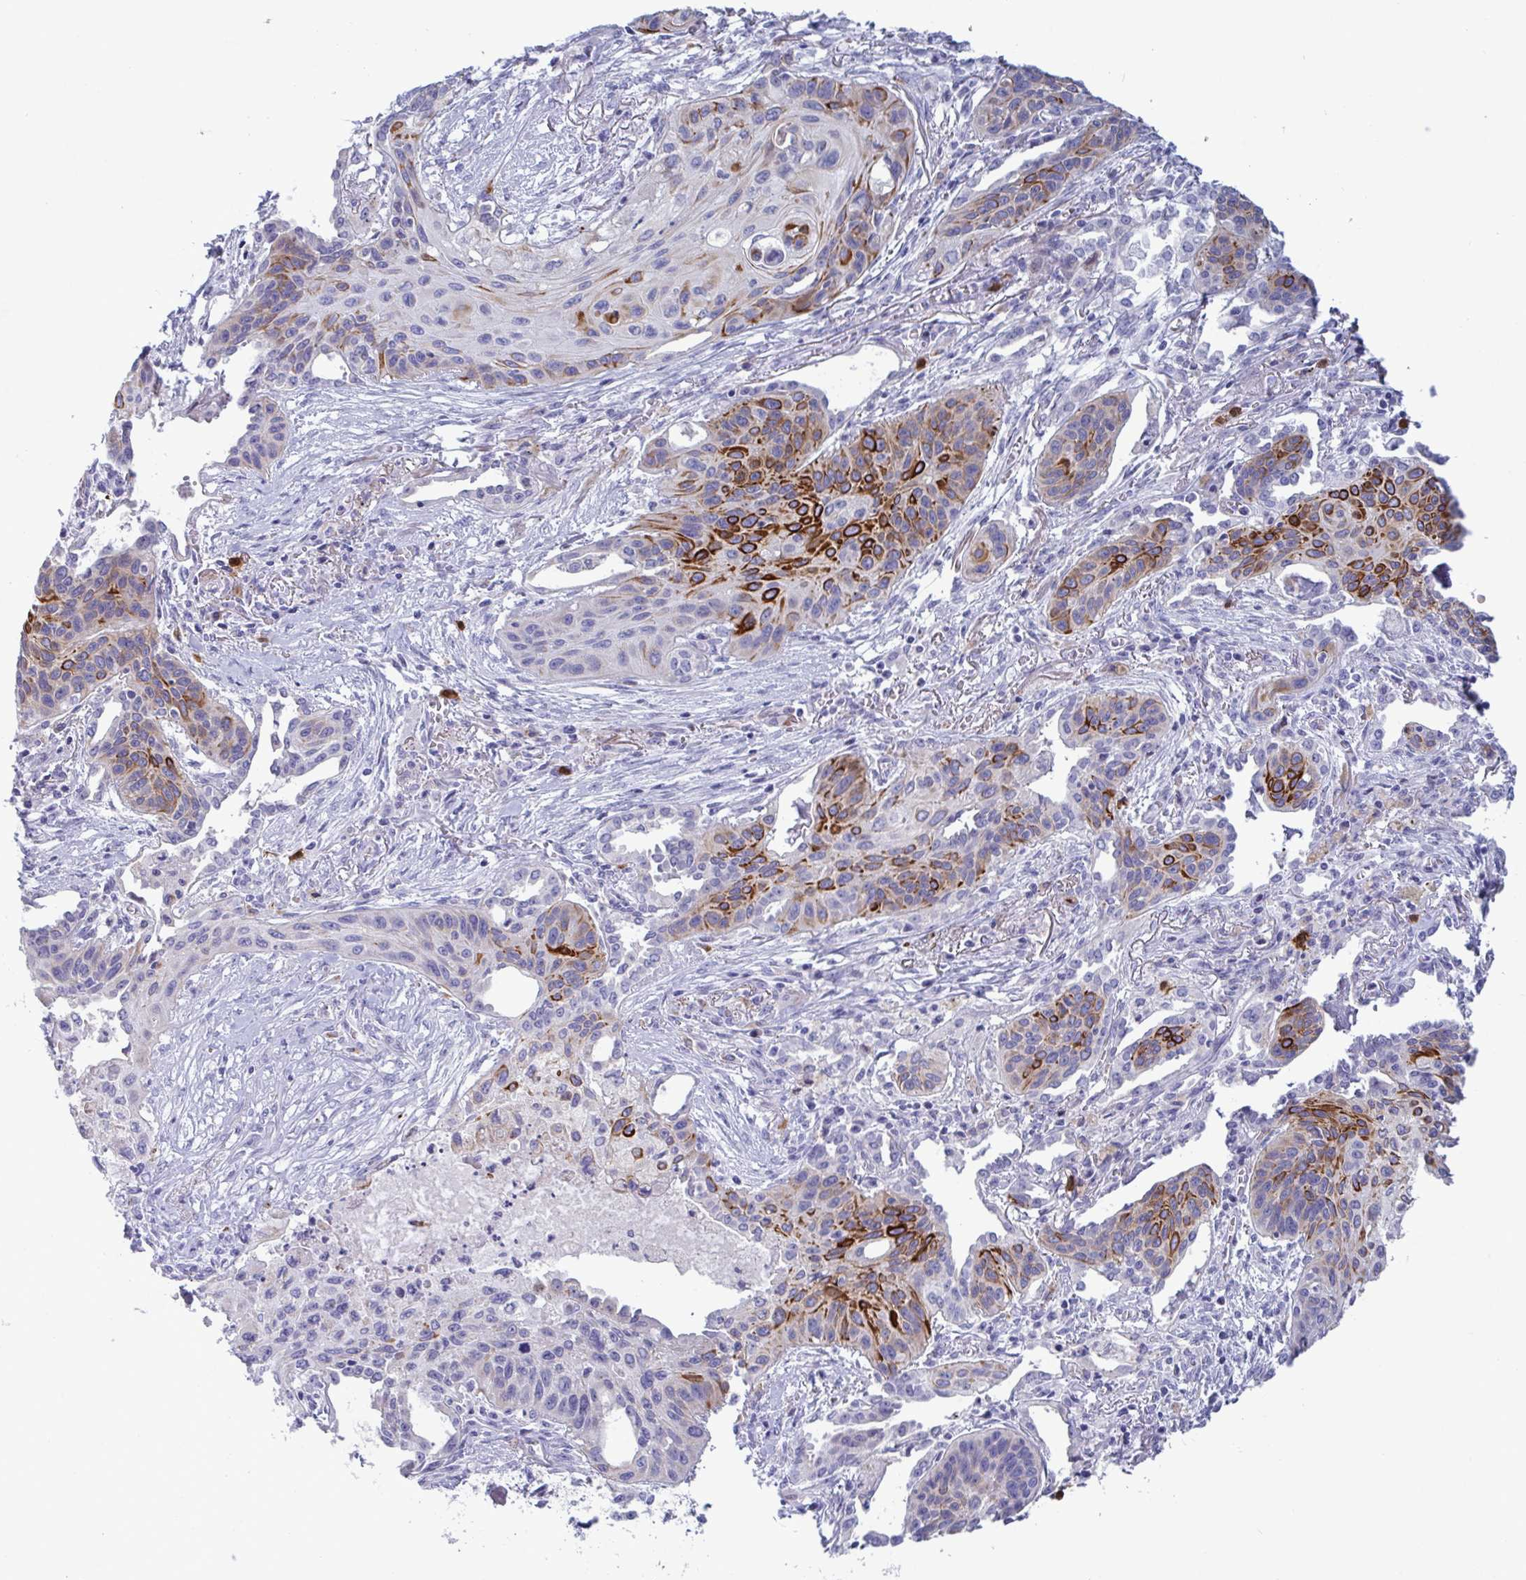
{"staining": {"intensity": "strong", "quantity": "<25%", "location": "cytoplasmic/membranous"}, "tissue": "lung cancer", "cell_type": "Tumor cells", "image_type": "cancer", "snomed": [{"axis": "morphology", "description": "Squamous cell carcinoma, NOS"}, {"axis": "topography", "description": "Lung"}], "caption": "Human squamous cell carcinoma (lung) stained for a protein (brown) demonstrates strong cytoplasmic/membranous positive staining in about <25% of tumor cells.", "gene": "TAS2R38", "patient": {"sex": "male", "age": 71}}